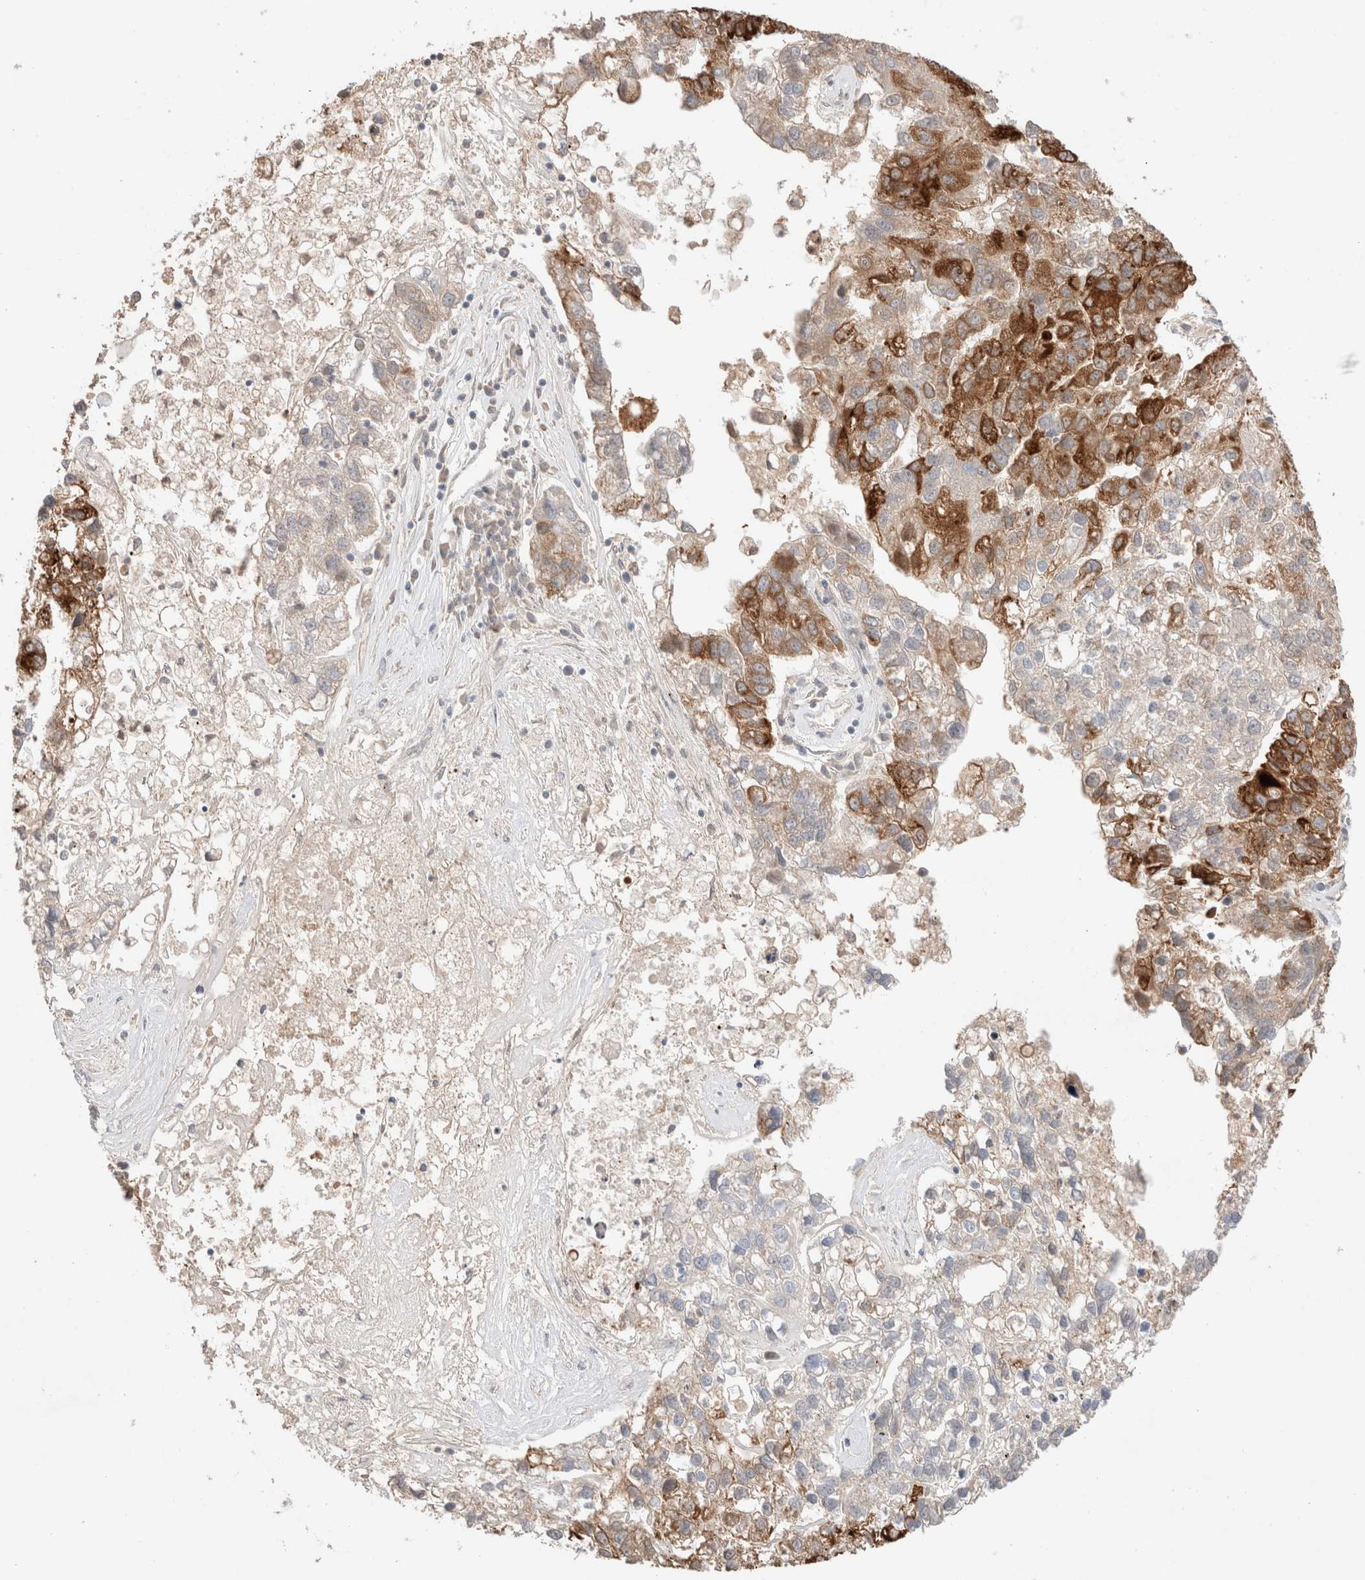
{"staining": {"intensity": "strong", "quantity": ">75%", "location": "cytoplasmic/membranous"}, "tissue": "pancreatic cancer", "cell_type": "Tumor cells", "image_type": "cancer", "snomed": [{"axis": "morphology", "description": "Adenocarcinoma, NOS"}, {"axis": "topography", "description": "Pancreas"}], "caption": "Brown immunohistochemical staining in pancreatic cancer (adenocarcinoma) exhibits strong cytoplasmic/membranous expression in approximately >75% of tumor cells.", "gene": "TRIM41", "patient": {"sex": "female", "age": 61}}